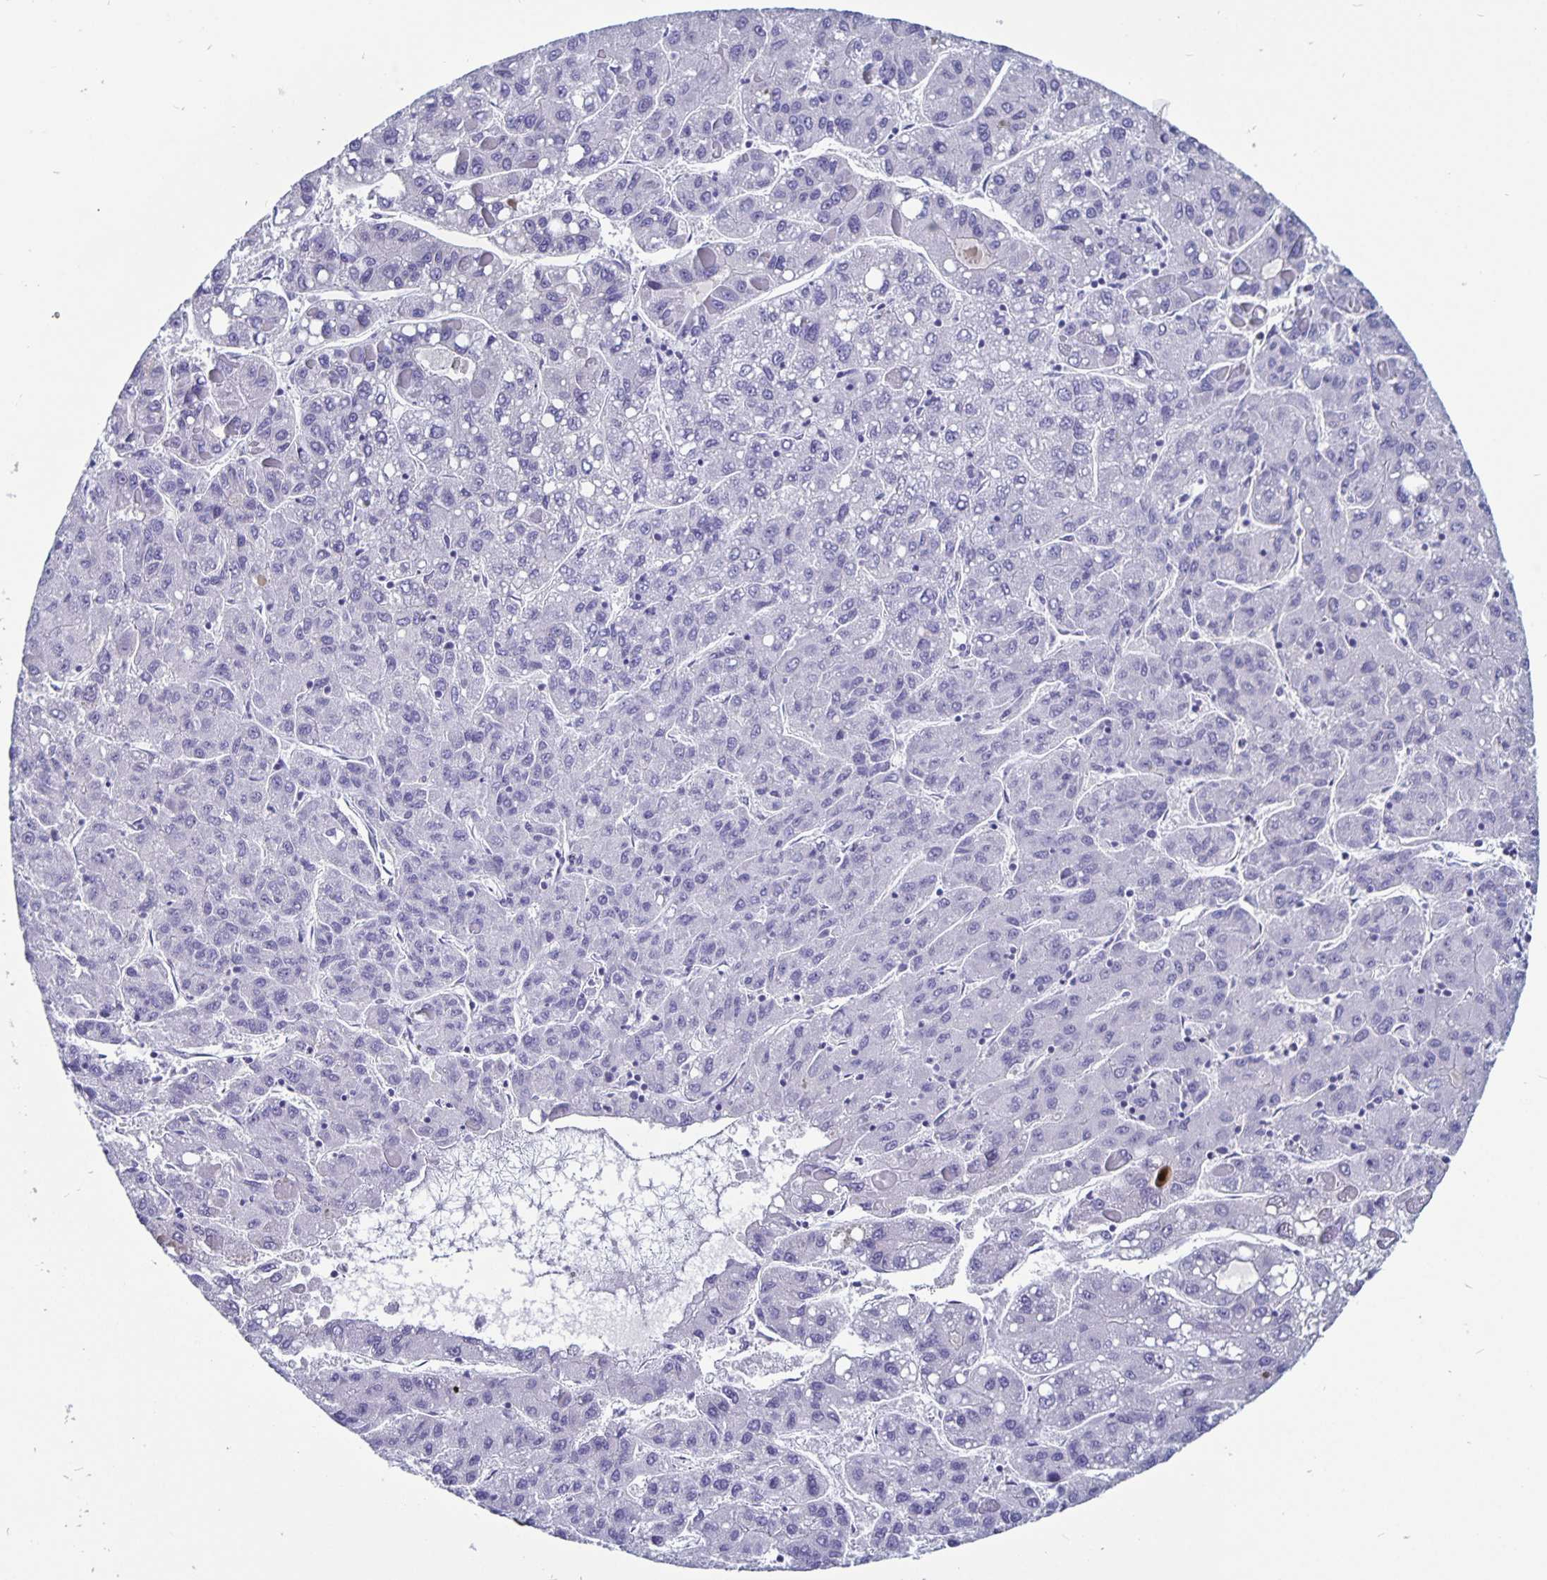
{"staining": {"intensity": "negative", "quantity": "none", "location": "none"}, "tissue": "liver cancer", "cell_type": "Tumor cells", "image_type": "cancer", "snomed": [{"axis": "morphology", "description": "Carcinoma, Hepatocellular, NOS"}, {"axis": "topography", "description": "Liver"}], "caption": "Liver cancer stained for a protein using immunohistochemistry (IHC) shows no staining tumor cells.", "gene": "ODF3B", "patient": {"sex": "female", "age": 82}}